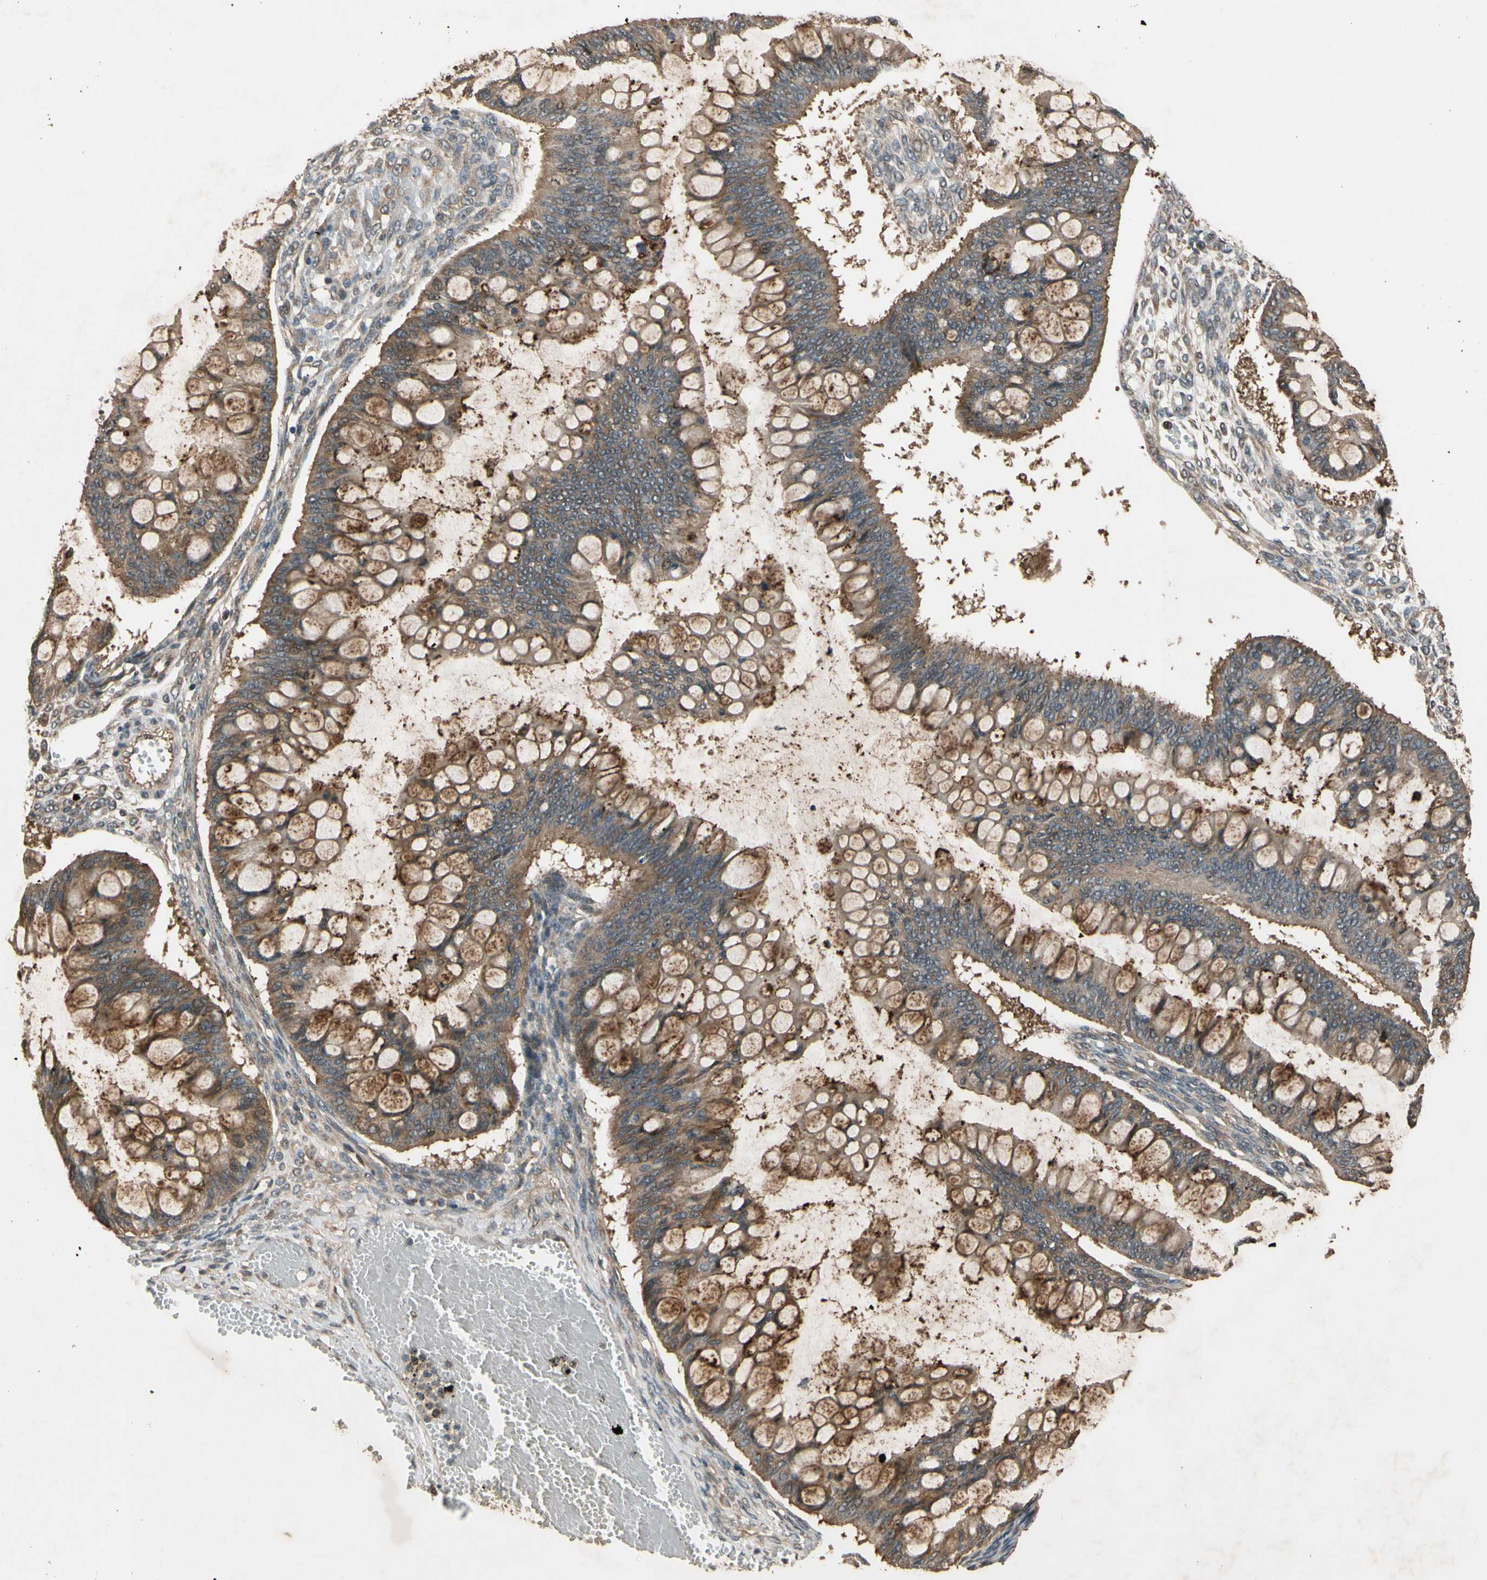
{"staining": {"intensity": "strong", "quantity": ">75%", "location": "cytoplasmic/membranous"}, "tissue": "ovarian cancer", "cell_type": "Tumor cells", "image_type": "cancer", "snomed": [{"axis": "morphology", "description": "Cystadenocarcinoma, mucinous, NOS"}, {"axis": "topography", "description": "Ovary"}], "caption": "Human ovarian cancer stained for a protein (brown) reveals strong cytoplasmic/membranous positive staining in approximately >75% of tumor cells.", "gene": "TMEM230", "patient": {"sex": "female", "age": 73}}